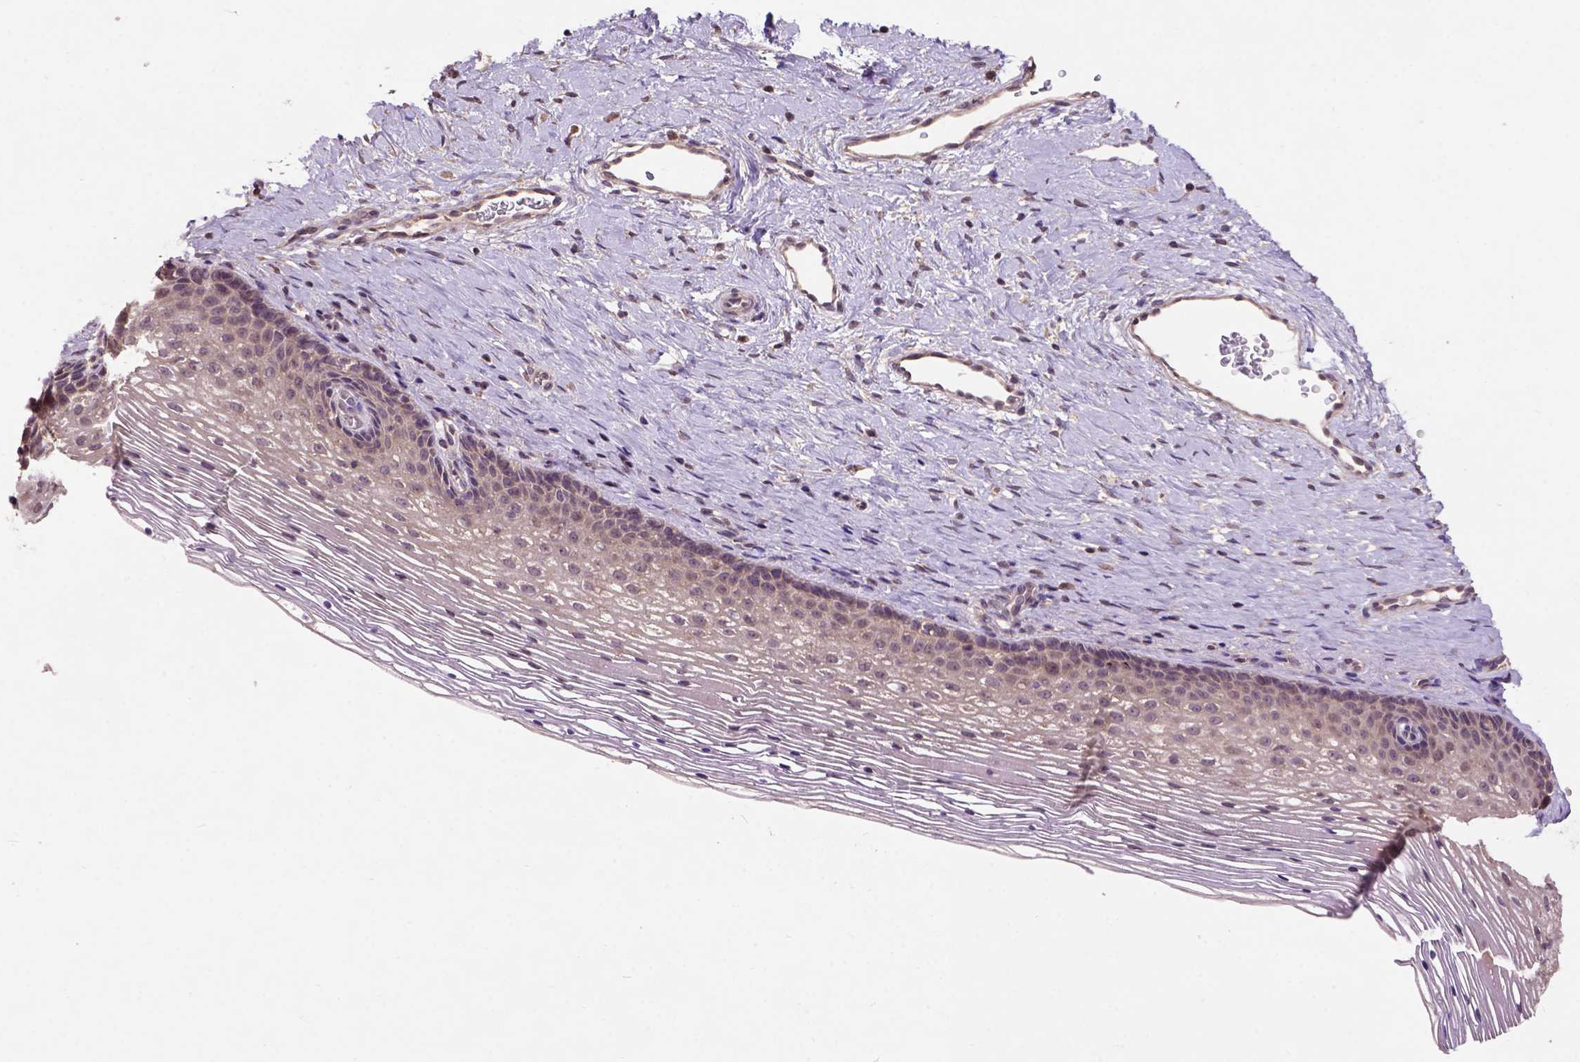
{"staining": {"intensity": "negative", "quantity": "none", "location": "none"}, "tissue": "cervix", "cell_type": "Glandular cells", "image_type": "normal", "snomed": [{"axis": "morphology", "description": "Normal tissue, NOS"}, {"axis": "topography", "description": "Cervix"}], "caption": "IHC micrograph of benign cervix stained for a protein (brown), which displays no expression in glandular cells. (DAB immunohistochemistry, high magnification).", "gene": "KBTBD8", "patient": {"sex": "female", "age": 34}}